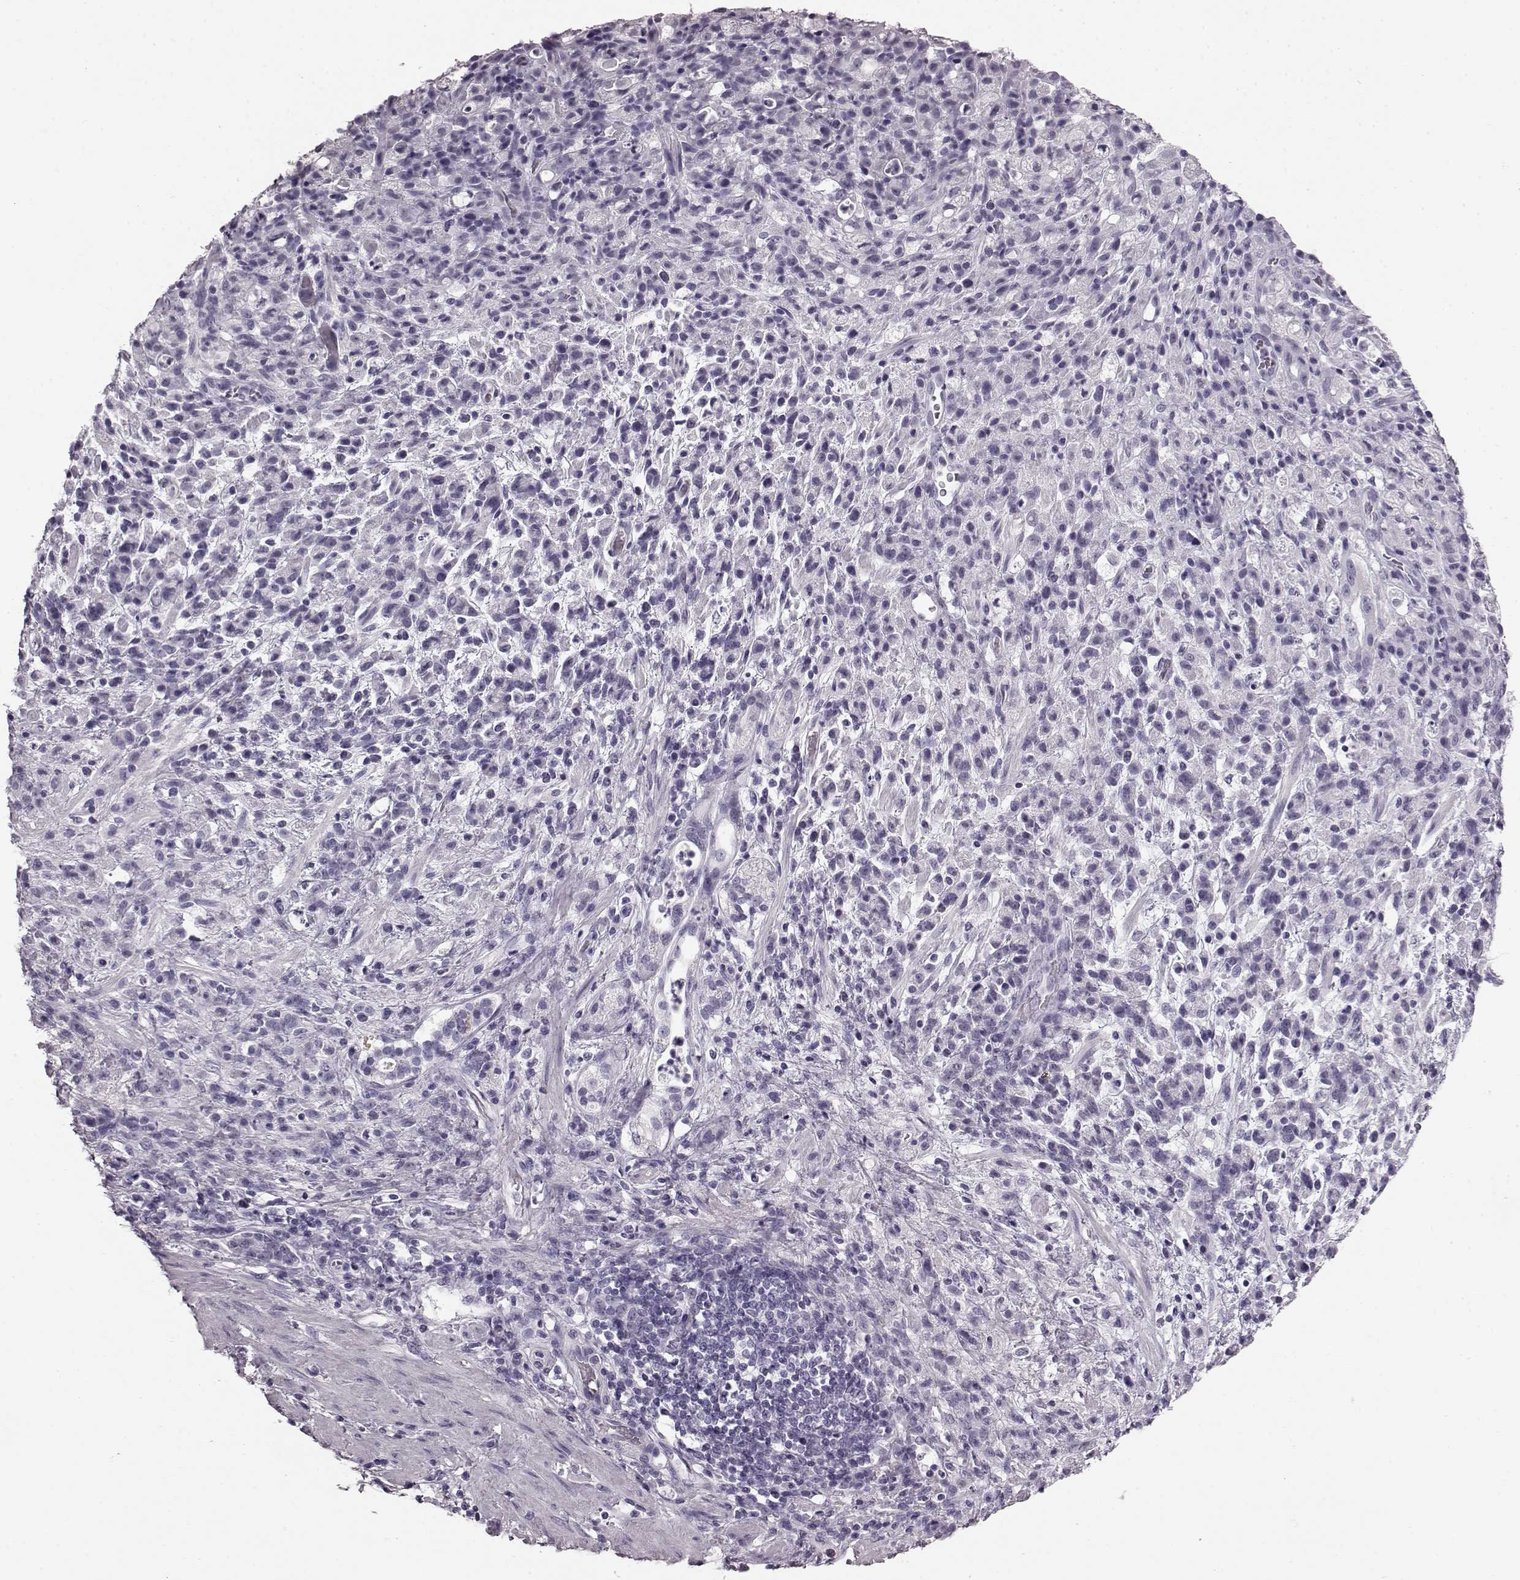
{"staining": {"intensity": "negative", "quantity": "none", "location": "none"}, "tissue": "stomach cancer", "cell_type": "Tumor cells", "image_type": "cancer", "snomed": [{"axis": "morphology", "description": "Adenocarcinoma, NOS"}, {"axis": "topography", "description": "Stomach"}], "caption": "A high-resolution photomicrograph shows immunohistochemistry (IHC) staining of adenocarcinoma (stomach), which displays no significant staining in tumor cells. Brightfield microscopy of IHC stained with DAB (3,3'-diaminobenzidine) (brown) and hematoxylin (blue), captured at high magnification.", "gene": "AIPL1", "patient": {"sex": "female", "age": 60}}